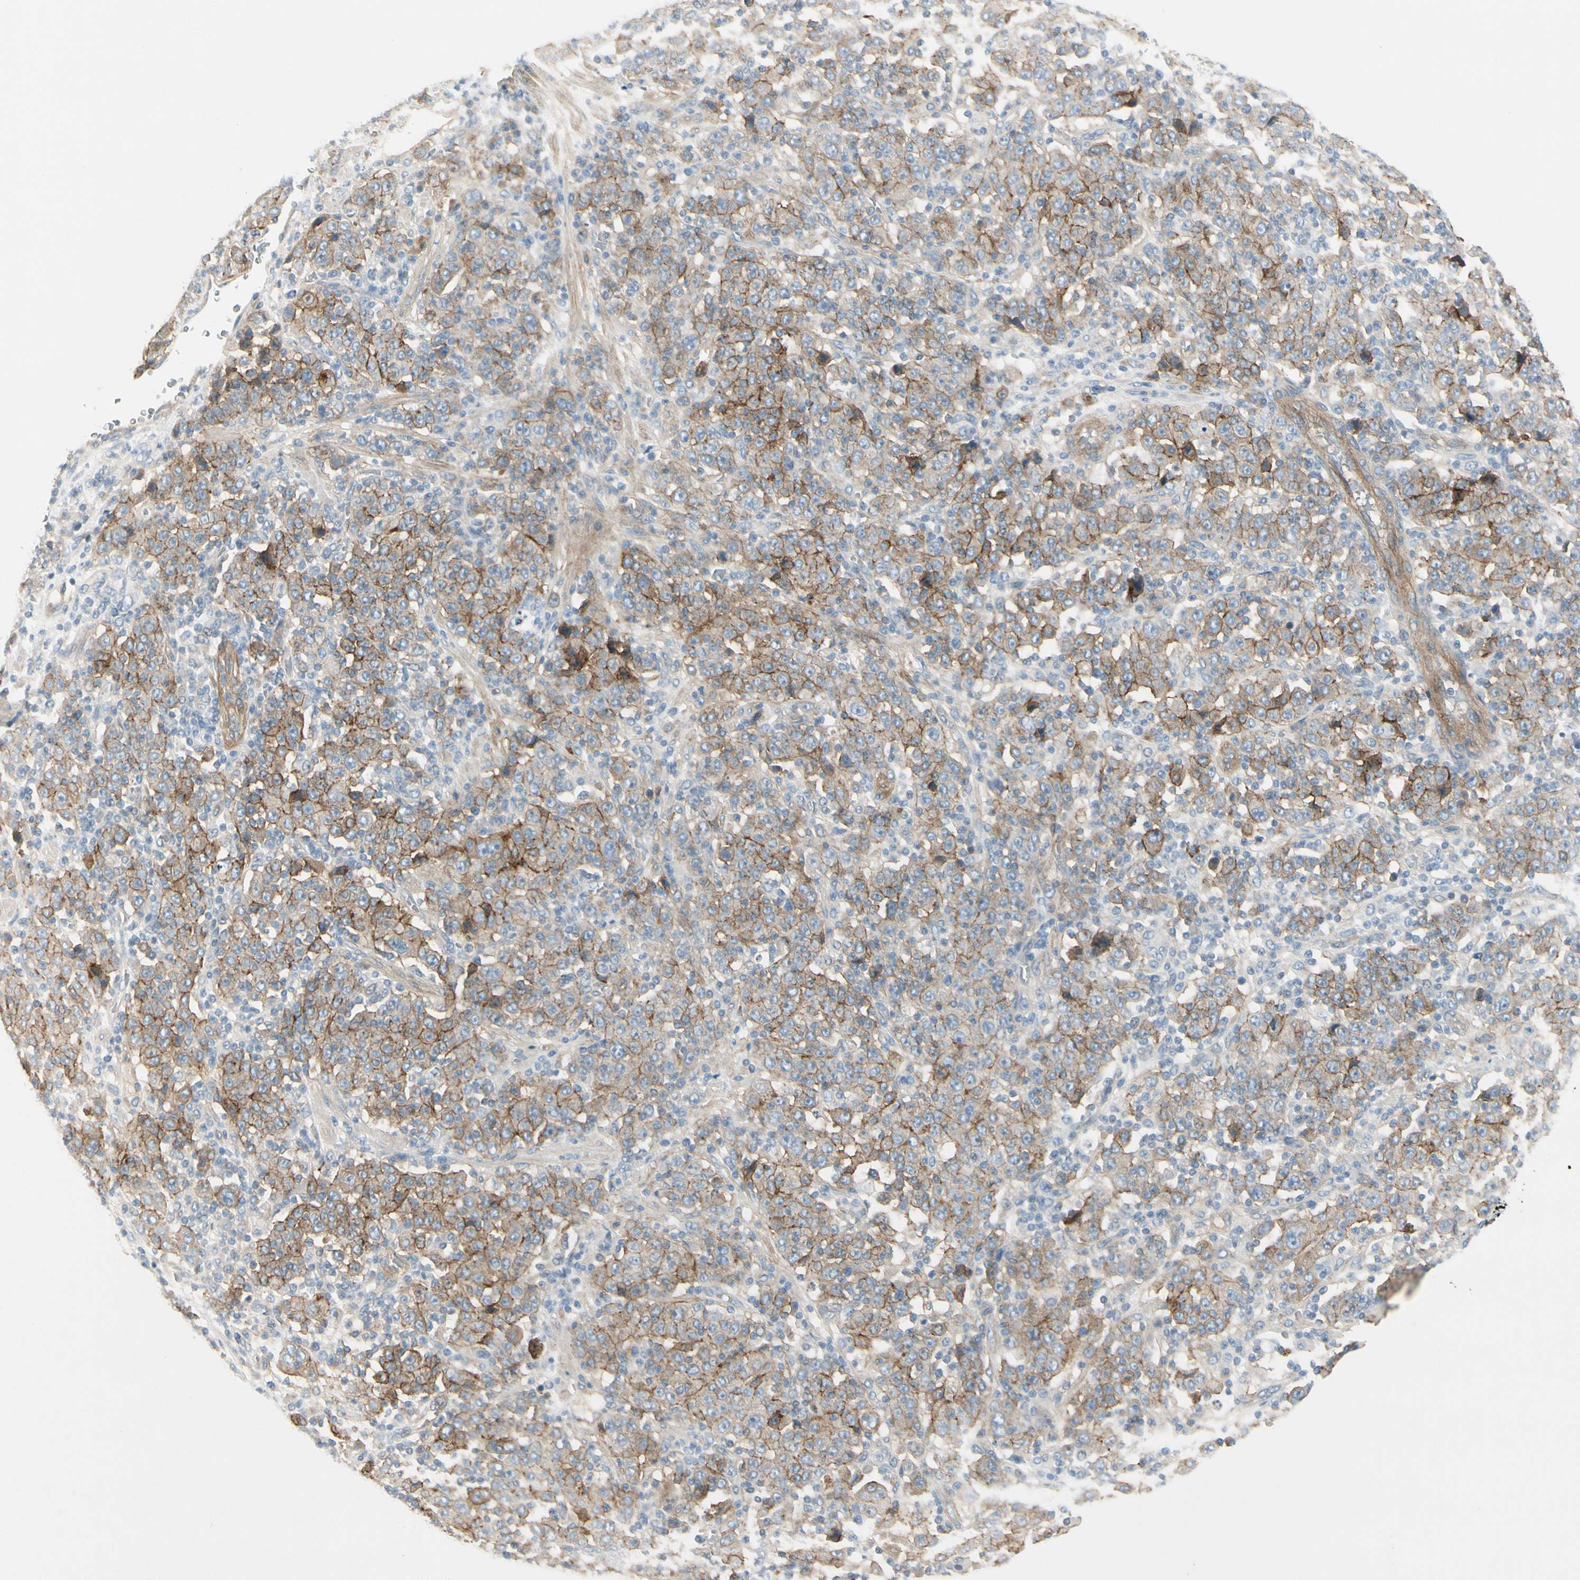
{"staining": {"intensity": "moderate", "quantity": ">75%", "location": "cytoplasmic/membranous"}, "tissue": "stomach cancer", "cell_type": "Tumor cells", "image_type": "cancer", "snomed": [{"axis": "morphology", "description": "Normal tissue, NOS"}, {"axis": "morphology", "description": "Adenocarcinoma, NOS"}, {"axis": "topography", "description": "Stomach, upper"}, {"axis": "topography", "description": "Stomach"}], "caption": "This photomicrograph demonstrates IHC staining of stomach cancer, with medium moderate cytoplasmic/membranous positivity in about >75% of tumor cells.", "gene": "ITGA3", "patient": {"sex": "male", "age": 59}}